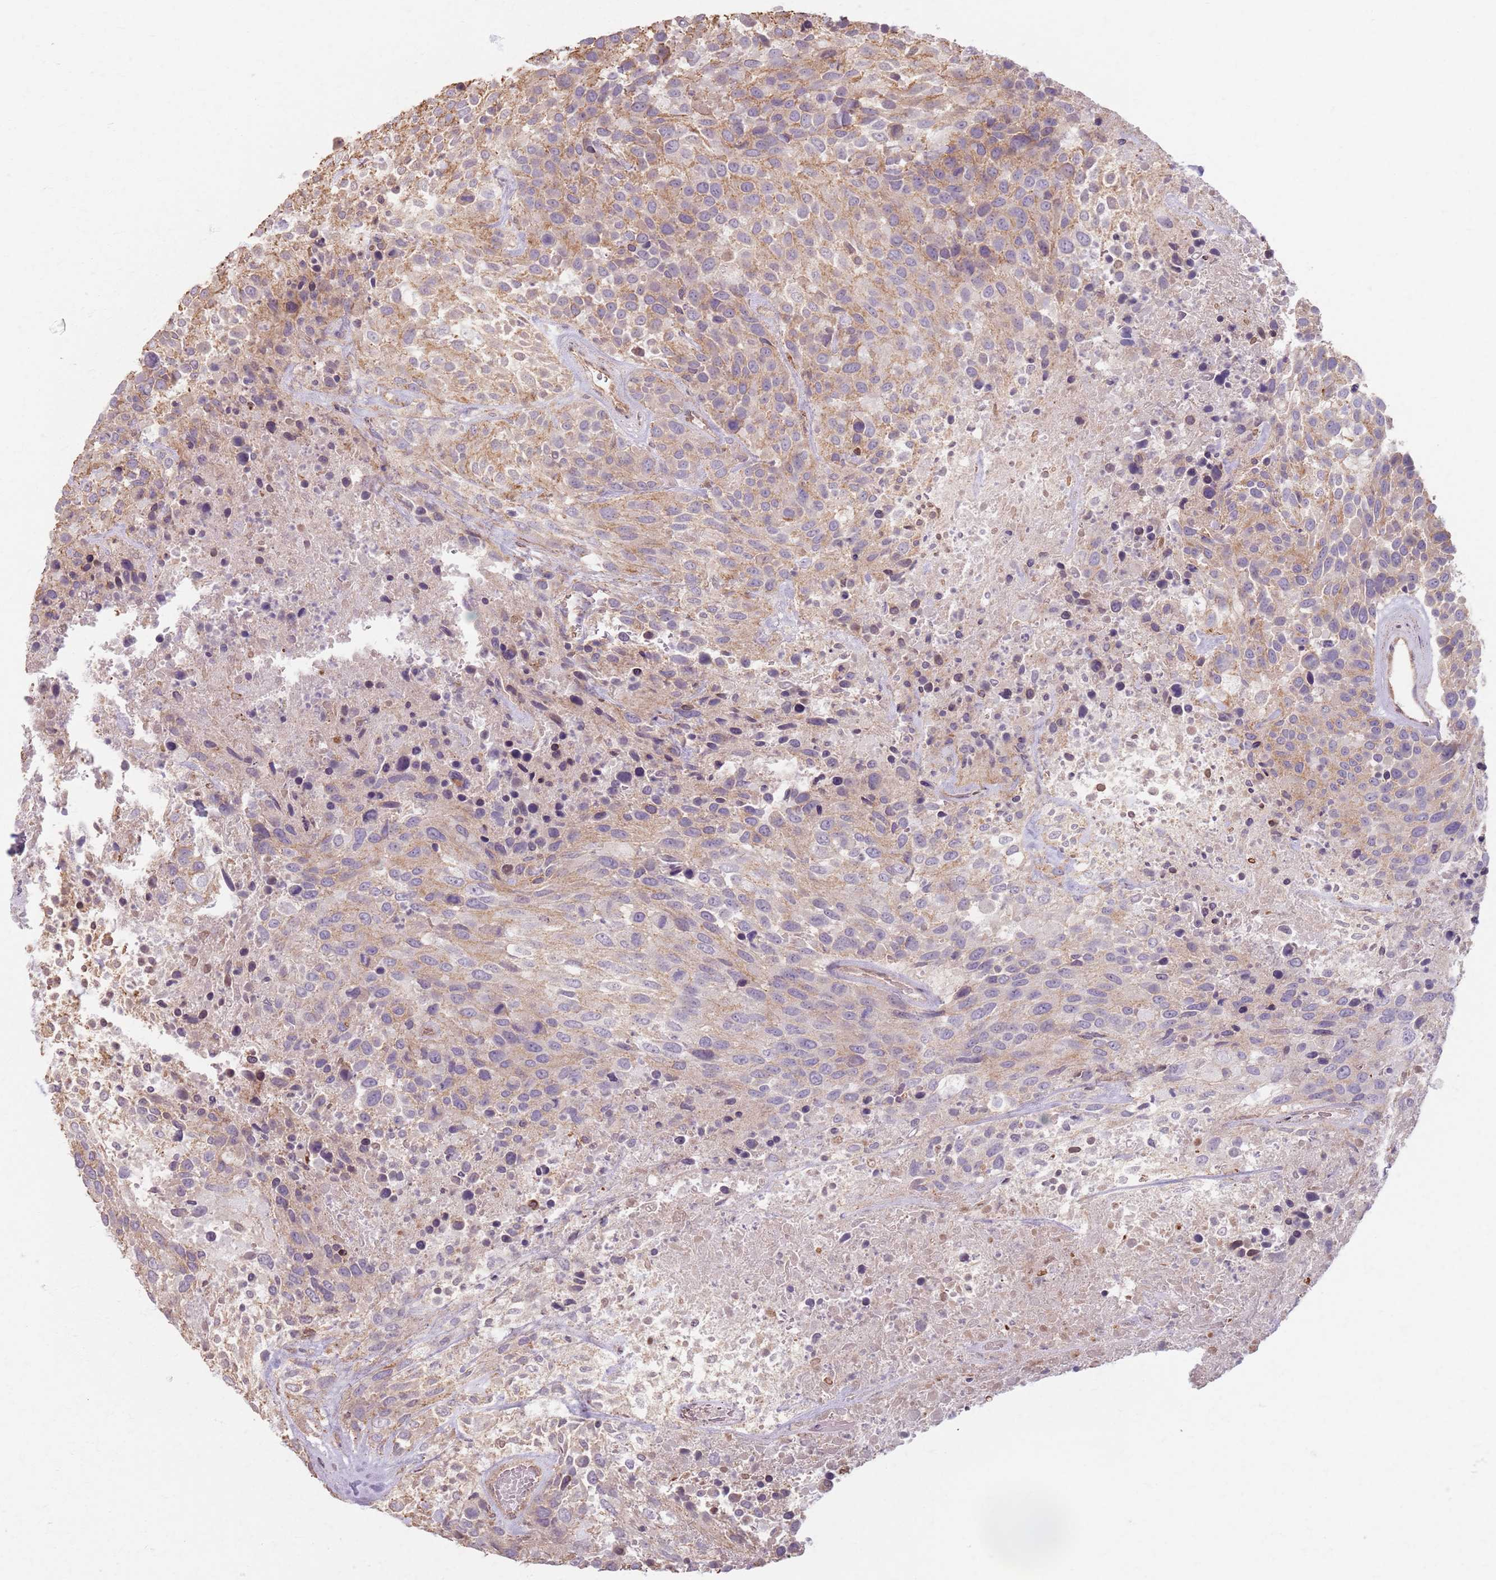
{"staining": {"intensity": "weak", "quantity": "25%-75%", "location": "cytoplasmic/membranous"}, "tissue": "urothelial cancer", "cell_type": "Tumor cells", "image_type": "cancer", "snomed": [{"axis": "morphology", "description": "Urothelial carcinoma, High grade"}, {"axis": "topography", "description": "Urinary bladder"}], "caption": "Protein expression by immunohistochemistry (IHC) reveals weak cytoplasmic/membranous staining in approximately 25%-75% of tumor cells in urothelial cancer.", "gene": "KCNA5", "patient": {"sex": "female", "age": 70}}